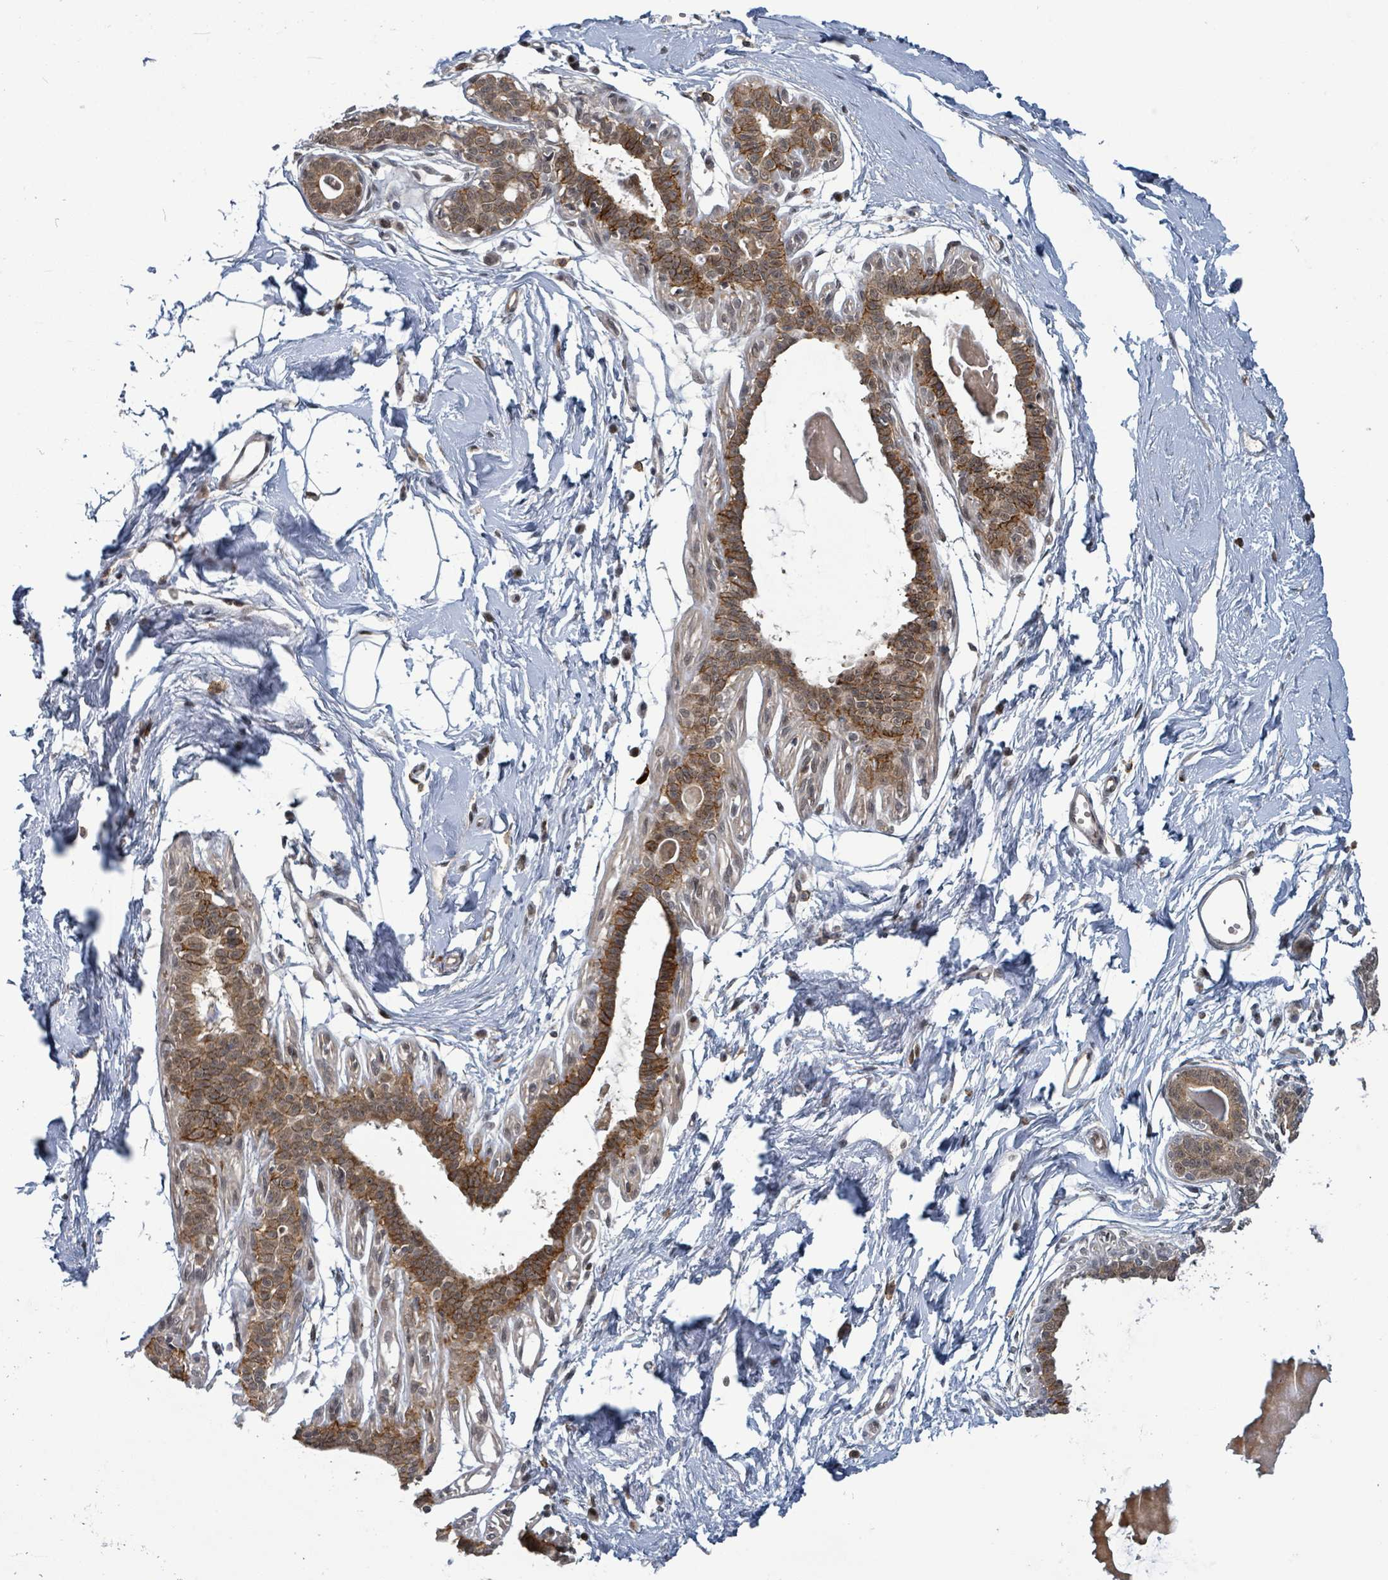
{"staining": {"intensity": "moderate", "quantity": ">75%", "location": "nuclear"}, "tissue": "breast", "cell_type": "Adipocytes", "image_type": "normal", "snomed": [{"axis": "morphology", "description": "Normal tissue, NOS"}, {"axis": "topography", "description": "Breast"}], "caption": "Breast stained for a protein displays moderate nuclear positivity in adipocytes.", "gene": "GTF3C1", "patient": {"sex": "female", "age": 45}}